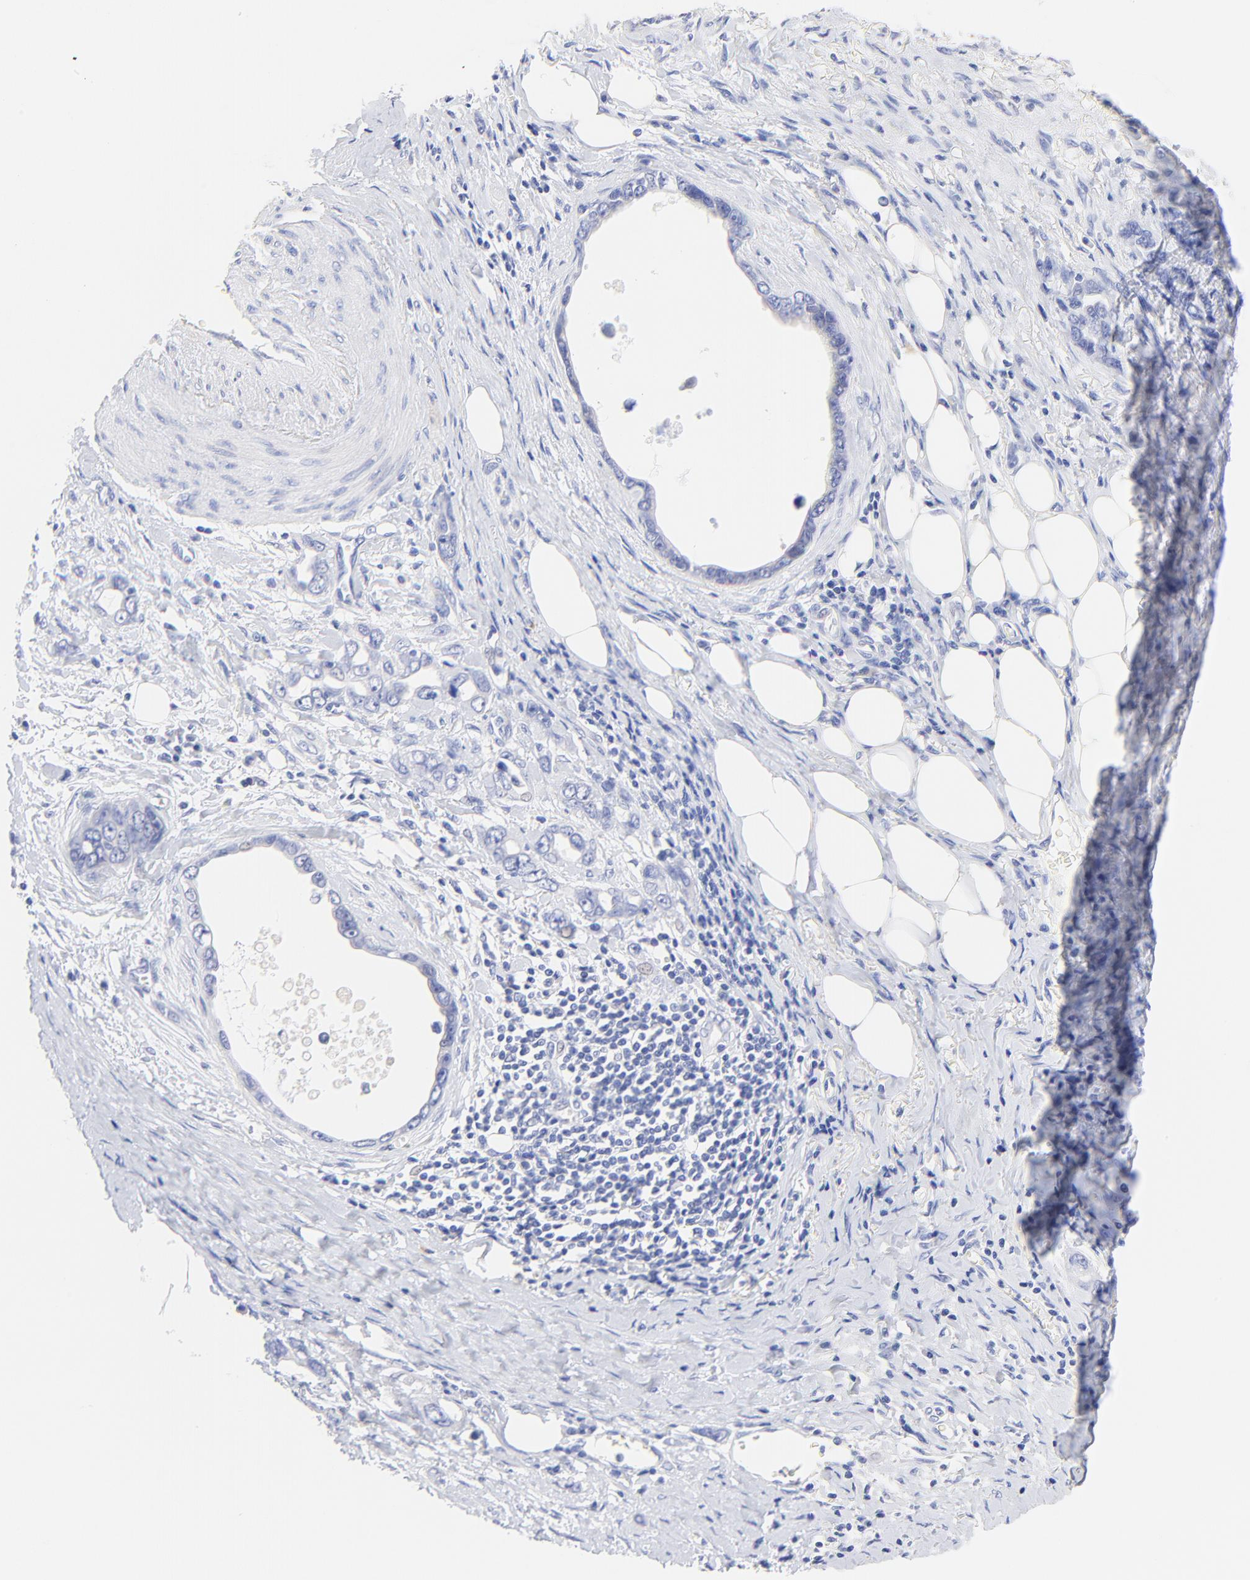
{"staining": {"intensity": "negative", "quantity": "none", "location": "none"}, "tissue": "stomach cancer", "cell_type": "Tumor cells", "image_type": "cancer", "snomed": [{"axis": "morphology", "description": "Adenocarcinoma, NOS"}, {"axis": "topography", "description": "Stomach"}], "caption": "High power microscopy image of an immunohistochemistry (IHC) histopathology image of stomach cancer (adenocarcinoma), revealing no significant expression in tumor cells. (DAB IHC visualized using brightfield microscopy, high magnification).", "gene": "EBP", "patient": {"sex": "male", "age": 78}}